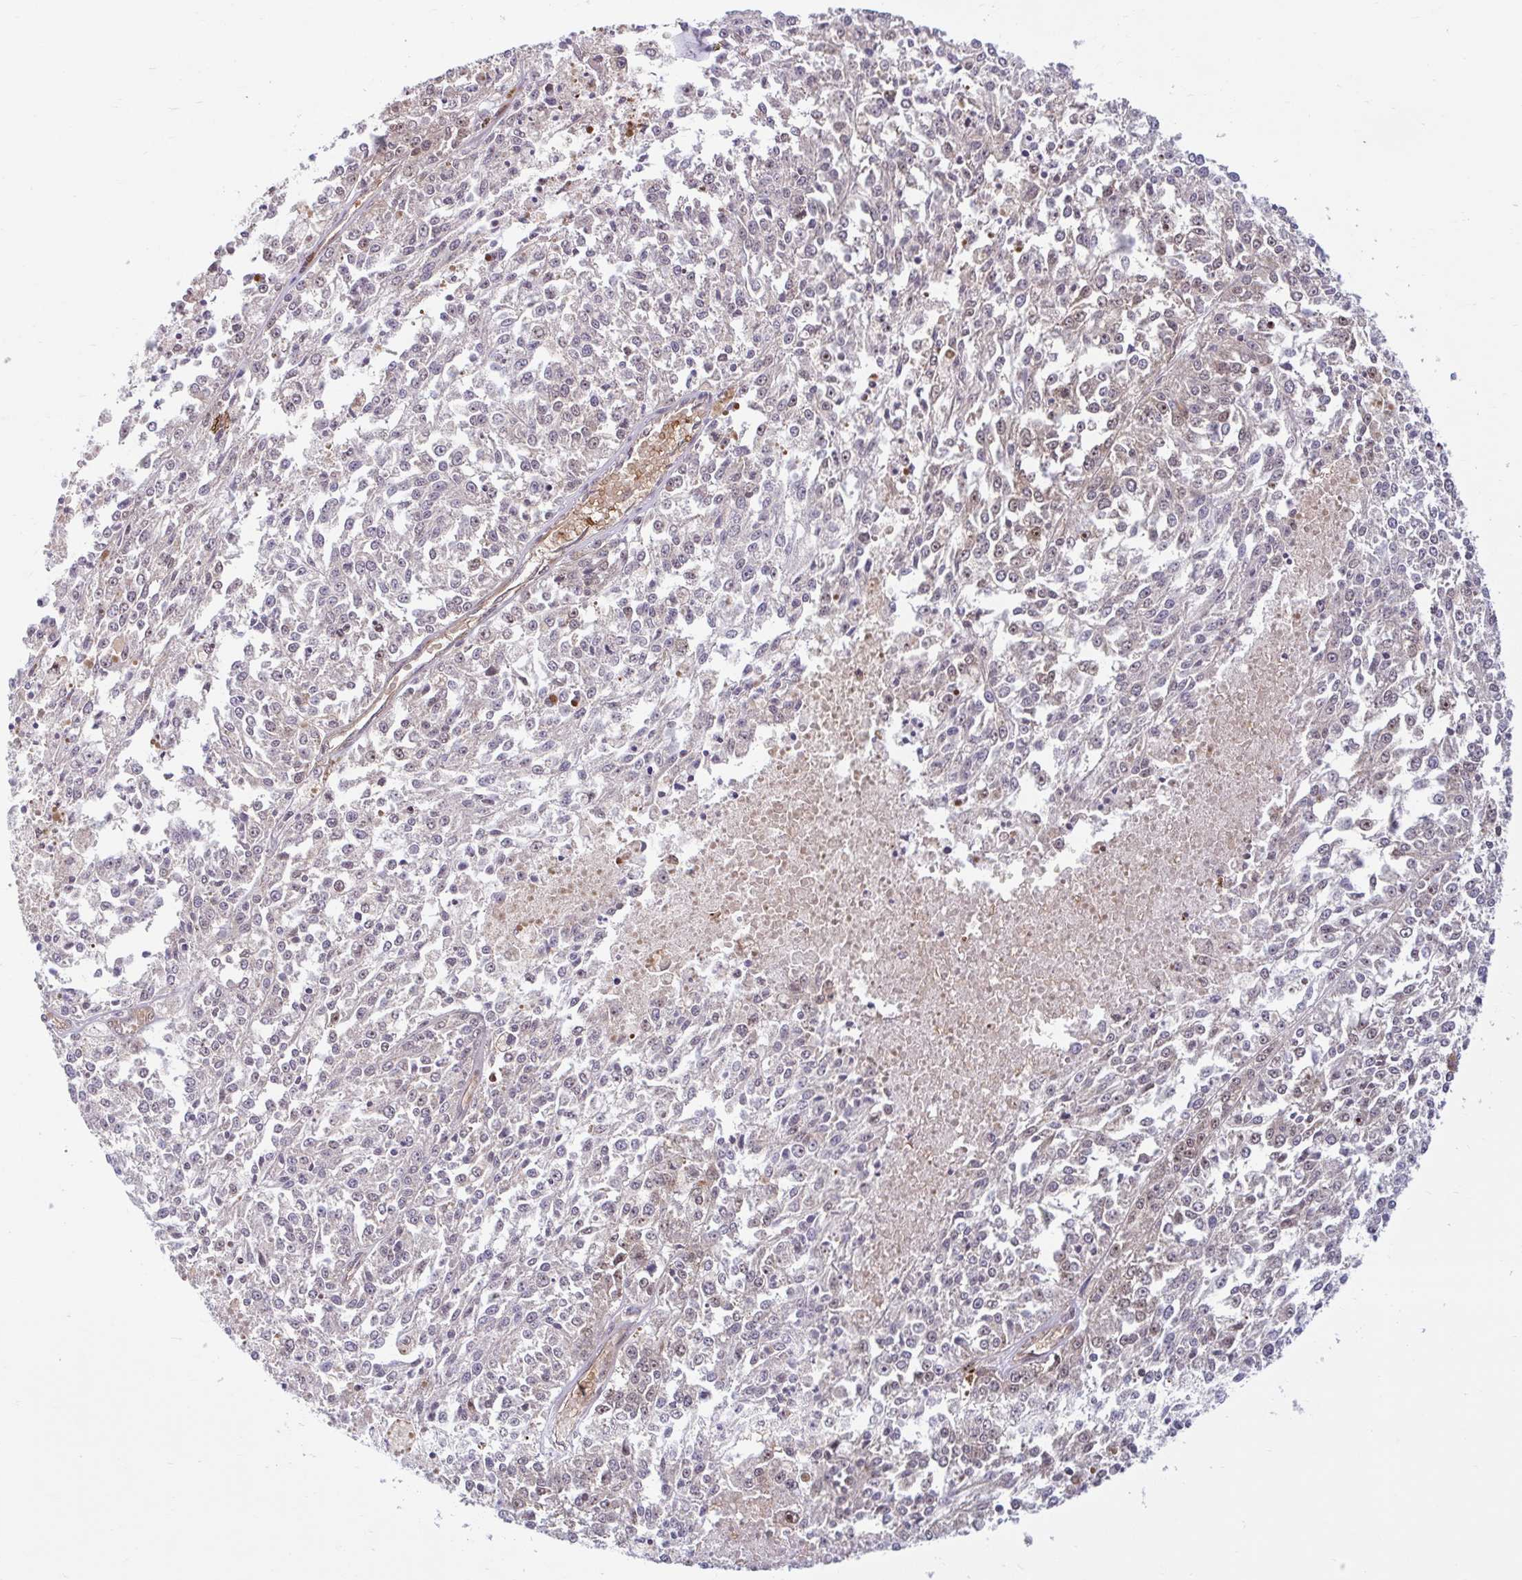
{"staining": {"intensity": "weak", "quantity": "25%-75%", "location": "cytoplasmic/membranous"}, "tissue": "melanoma", "cell_type": "Tumor cells", "image_type": "cancer", "snomed": [{"axis": "morphology", "description": "Malignant melanoma, NOS"}, {"axis": "topography", "description": "Skin"}], "caption": "Melanoma stained with immunohistochemistry reveals weak cytoplasmic/membranous staining in about 25%-75% of tumor cells. Nuclei are stained in blue.", "gene": "HMBS", "patient": {"sex": "female", "age": 64}}